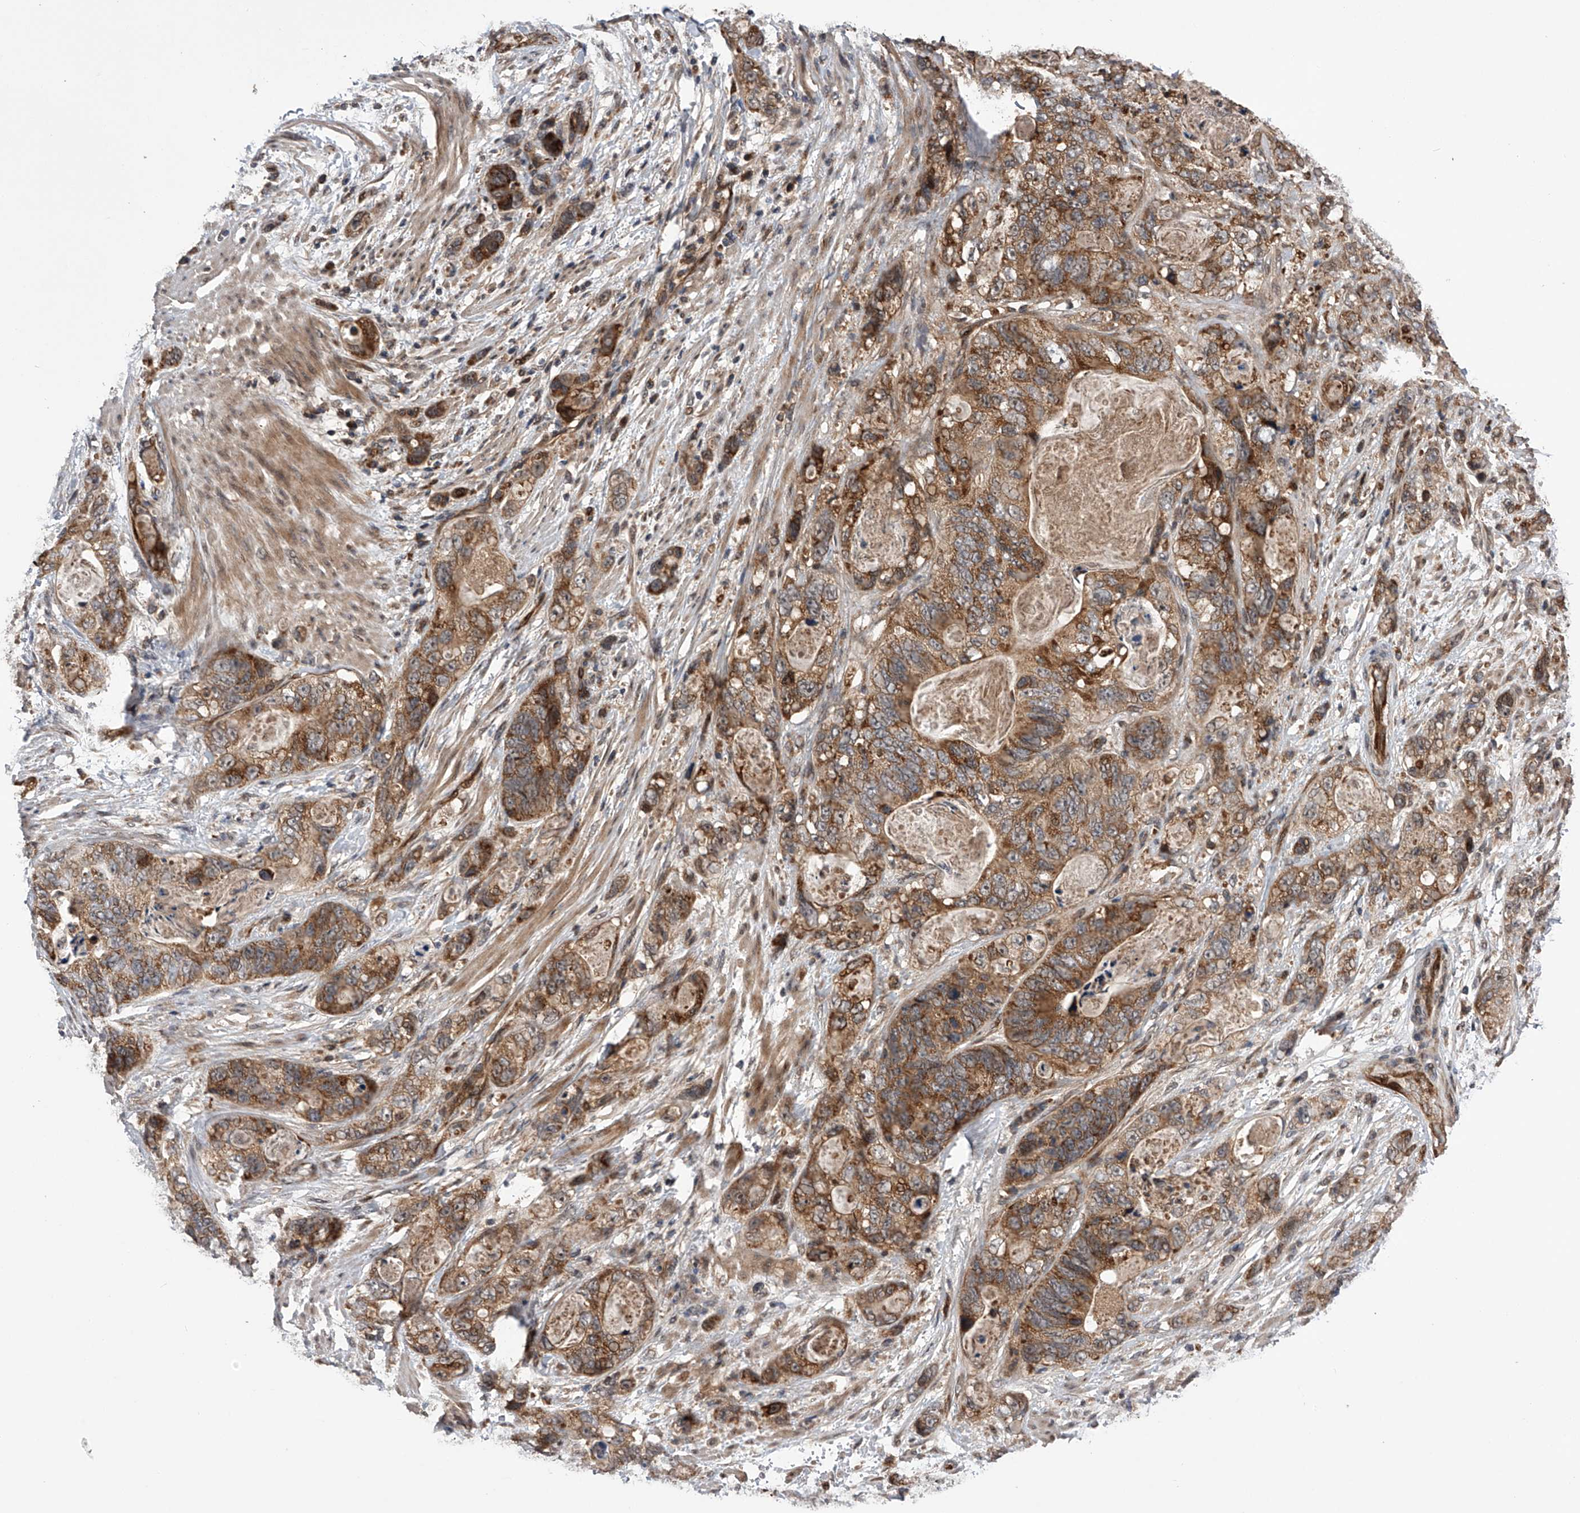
{"staining": {"intensity": "moderate", "quantity": ">75%", "location": "cytoplasmic/membranous"}, "tissue": "stomach cancer", "cell_type": "Tumor cells", "image_type": "cancer", "snomed": [{"axis": "morphology", "description": "Normal tissue, NOS"}, {"axis": "morphology", "description": "Adenocarcinoma, NOS"}, {"axis": "topography", "description": "Stomach"}], "caption": "Brown immunohistochemical staining in stomach adenocarcinoma shows moderate cytoplasmic/membranous positivity in about >75% of tumor cells. The staining was performed using DAB (3,3'-diaminobenzidine) to visualize the protein expression in brown, while the nuclei were stained in blue with hematoxylin (Magnification: 20x).", "gene": "MAP3K11", "patient": {"sex": "female", "age": 89}}